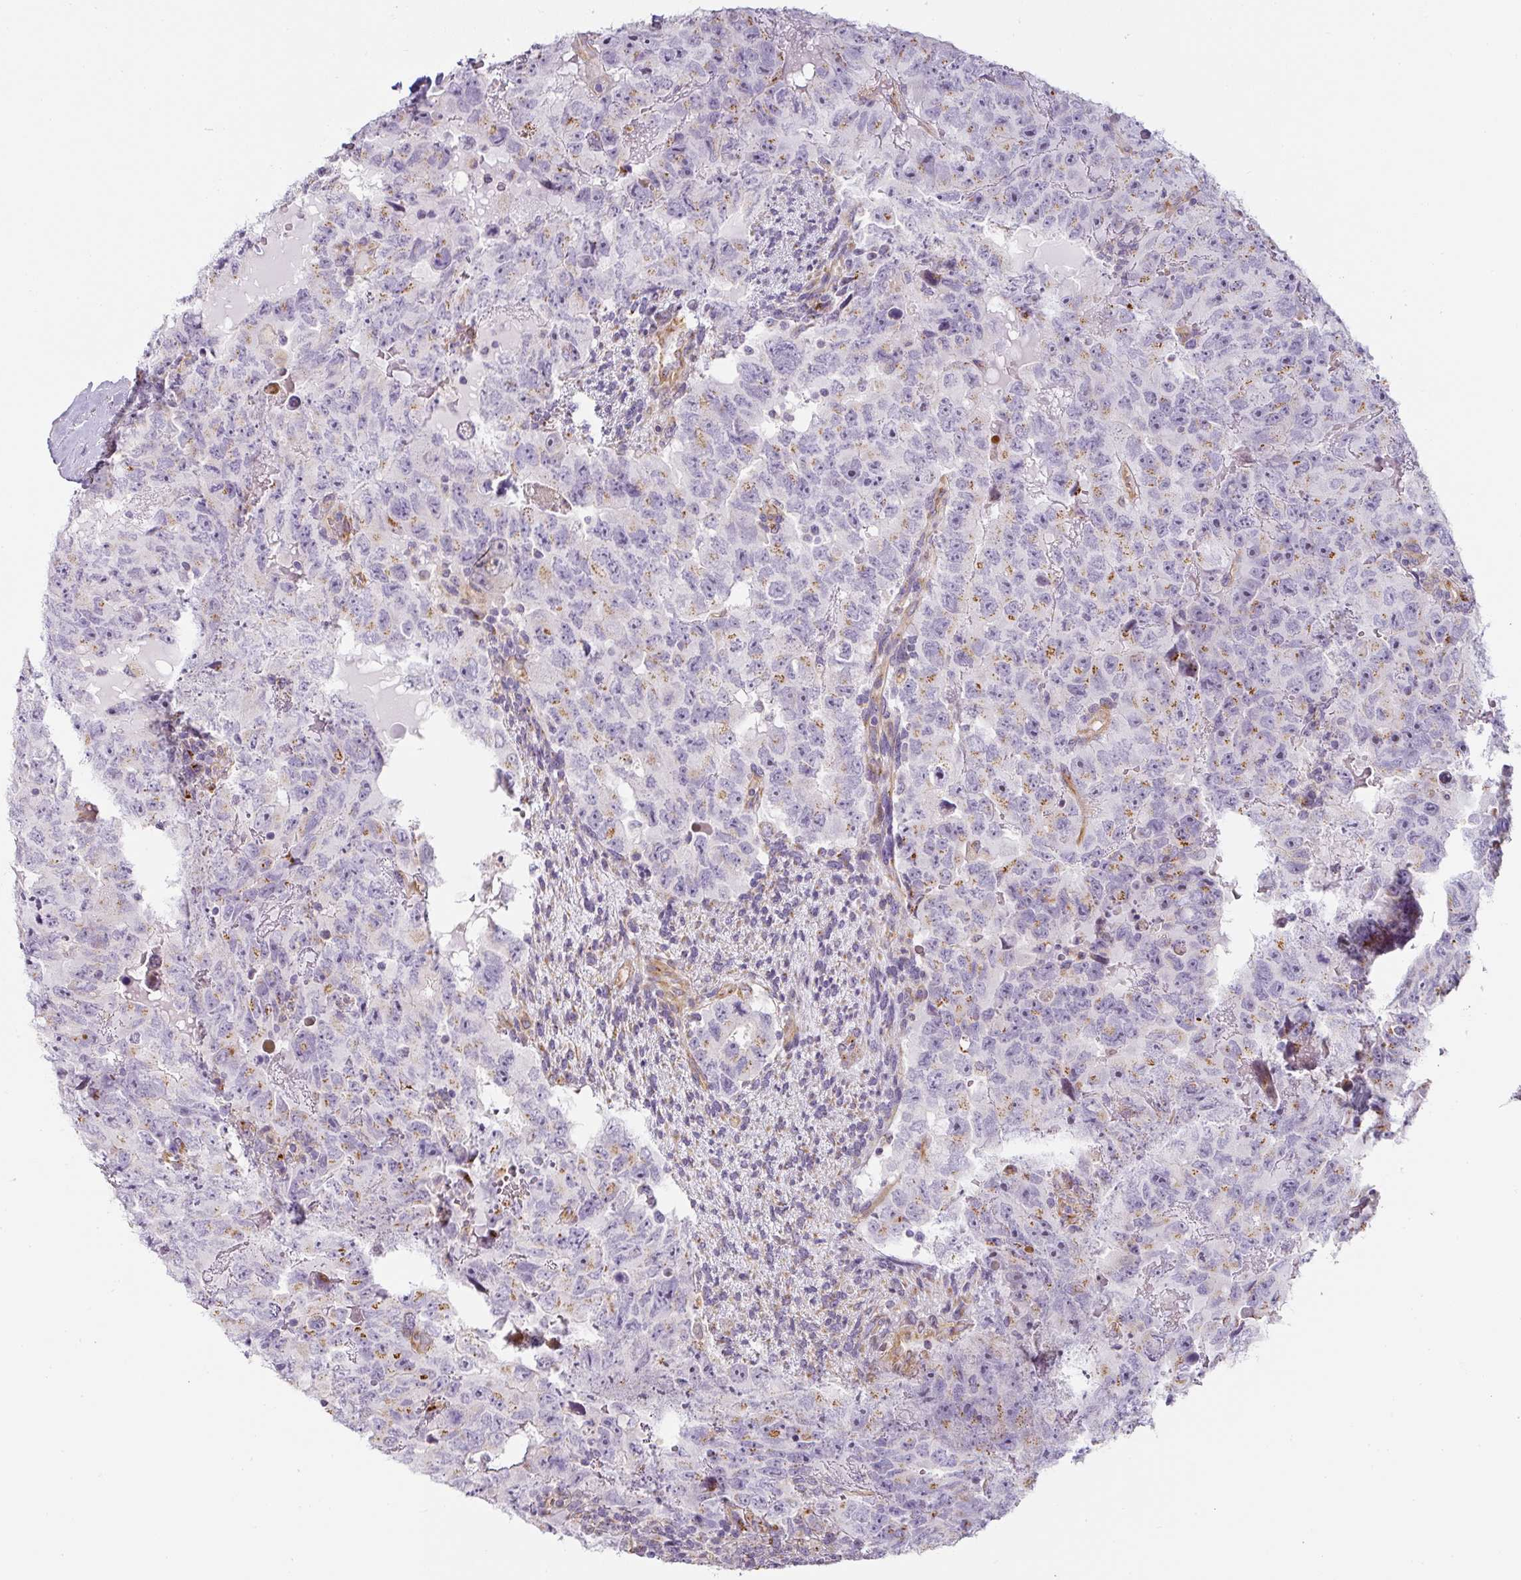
{"staining": {"intensity": "moderate", "quantity": "25%-75%", "location": "cytoplasmic/membranous"}, "tissue": "testis cancer", "cell_type": "Tumor cells", "image_type": "cancer", "snomed": [{"axis": "morphology", "description": "Carcinoma, Embryonal, NOS"}, {"axis": "topography", "description": "Testis"}], "caption": "Approximately 25%-75% of tumor cells in embryonal carcinoma (testis) display moderate cytoplasmic/membranous protein expression as visualized by brown immunohistochemical staining.", "gene": "ATP8B2", "patient": {"sex": "male", "age": 24}}